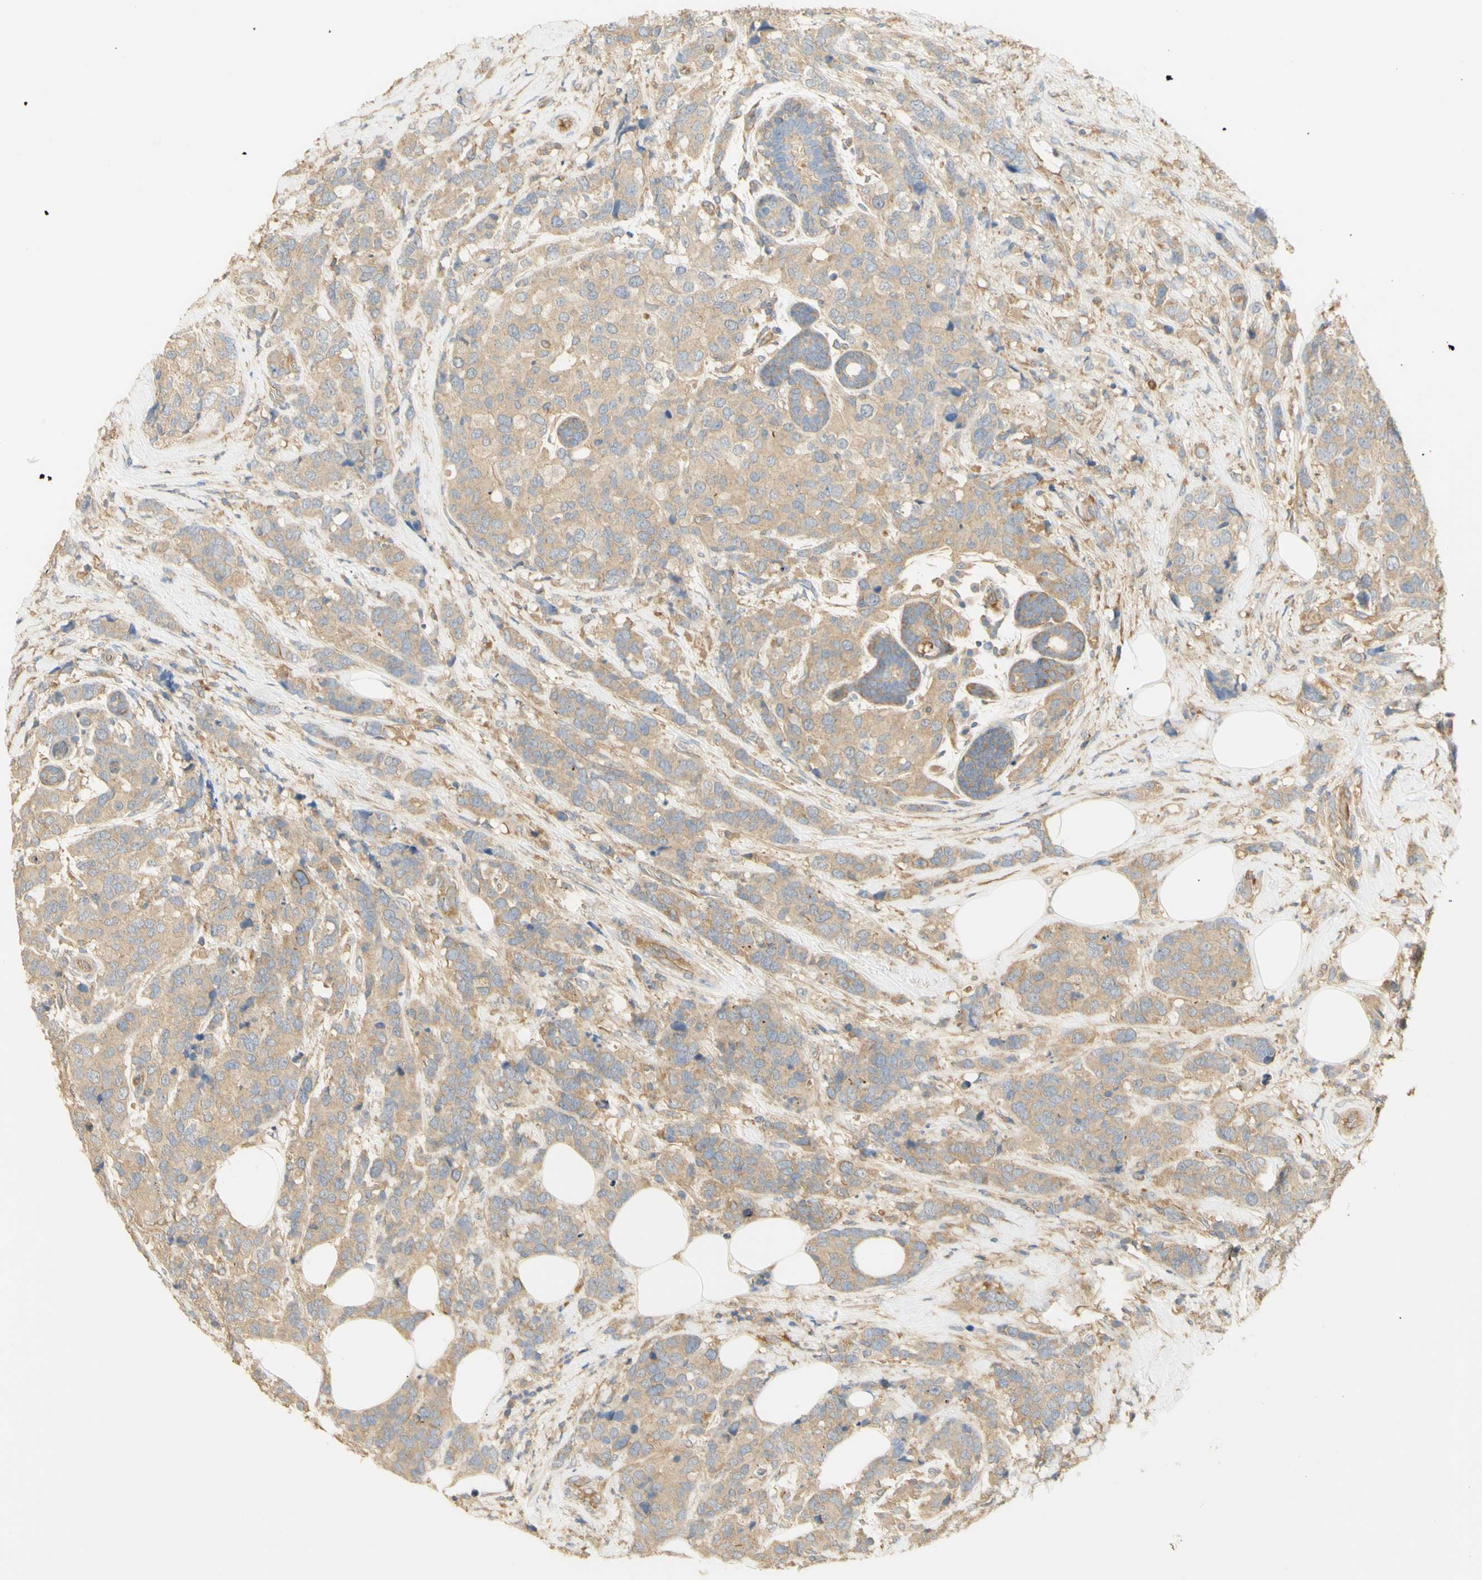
{"staining": {"intensity": "weak", "quantity": ">75%", "location": "cytoplasmic/membranous"}, "tissue": "breast cancer", "cell_type": "Tumor cells", "image_type": "cancer", "snomed": [{"axis": "morphology", "description": "Lobular carcinoma"}, {"axis": "topography", "description": "Breast"}], "caption": "Protein staining by immunohistochemistry (IHC) reveals weak cytoplasmic/membranous staining in approximately >75% of tumor cells in breast cancer.", "gene": "KCNE4", "patient": {"sex": "female", "age": 59}}